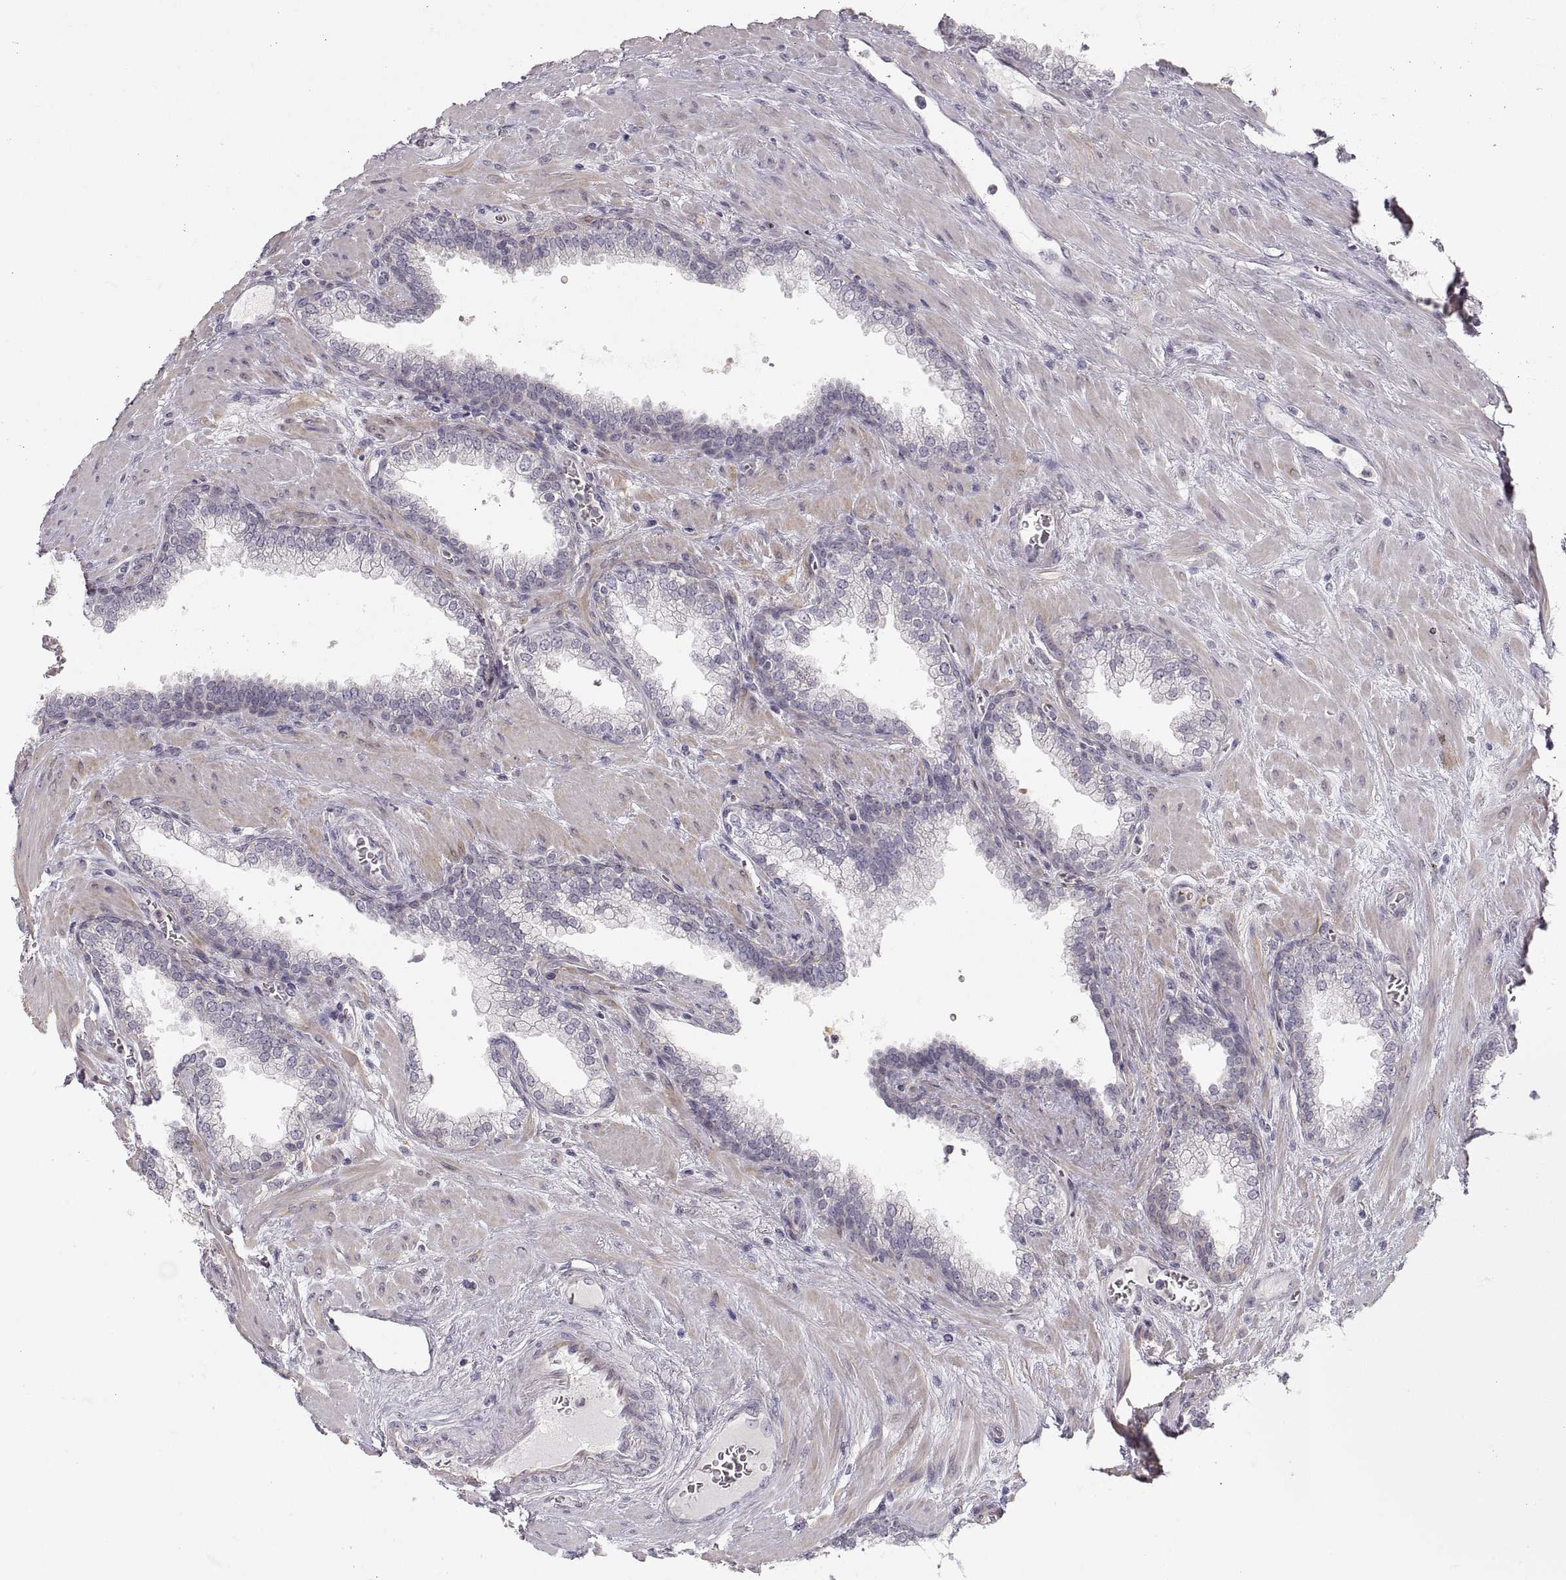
{"staining": {"intensity": "negative", "quantity": "none", "location": "none"}, "tissue": "prostate cancer", "cell_type": "Tumor cells", "image_type": "cancer", "snomed": [{"axis": "morphology", "description": "Adenocarcinoma, NOS"}, {"axis": "topography", "description": "Prostate"}], "caption": "Immunohistochemistry histopathology image of prostate cancer (adenocarcinoma) stained for a protein (brown), which demonstrates no positivity in tumor cells.", "gene": "ZNF185", "patient": {"sex": "male", "age": 67}}